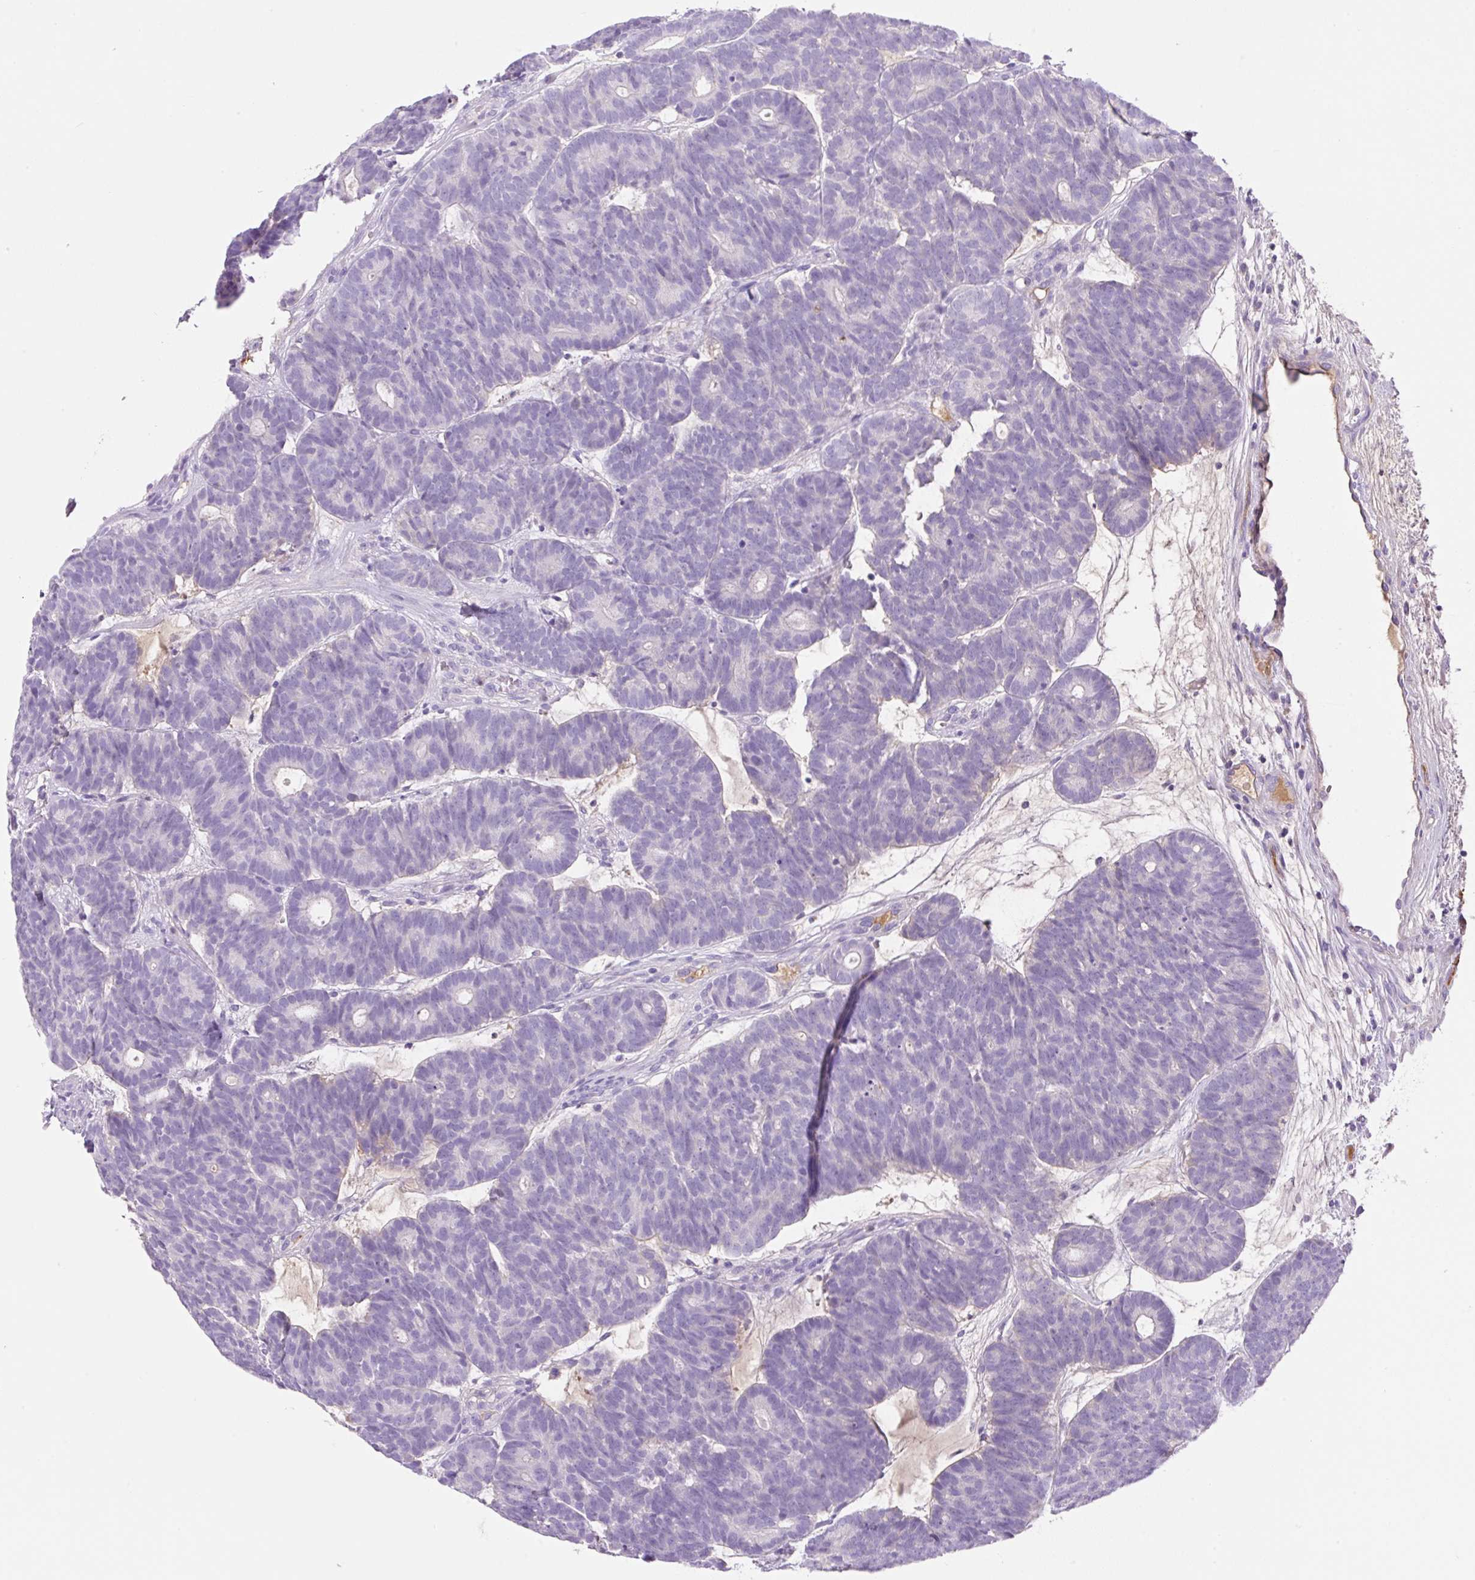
{"staining": {"intensity": "negative", "quantity": "none", "location": "none"}, "tissue": "head and neck cancer", "cell_type": "Tumor cells", "image_type": "cancer", "snomed": [{"axis": "morphology", "description": "Adenocarcinoma, NOS"}, {"axis": "topography", "description": "Head-Neck"}], "caption": "Histopathology image shows no protein expression in tumor cells of adenocarcinoma (head and neck) tissue.", "gene": "TDRD15", "patient": {"sex": "female", "age": 81}}